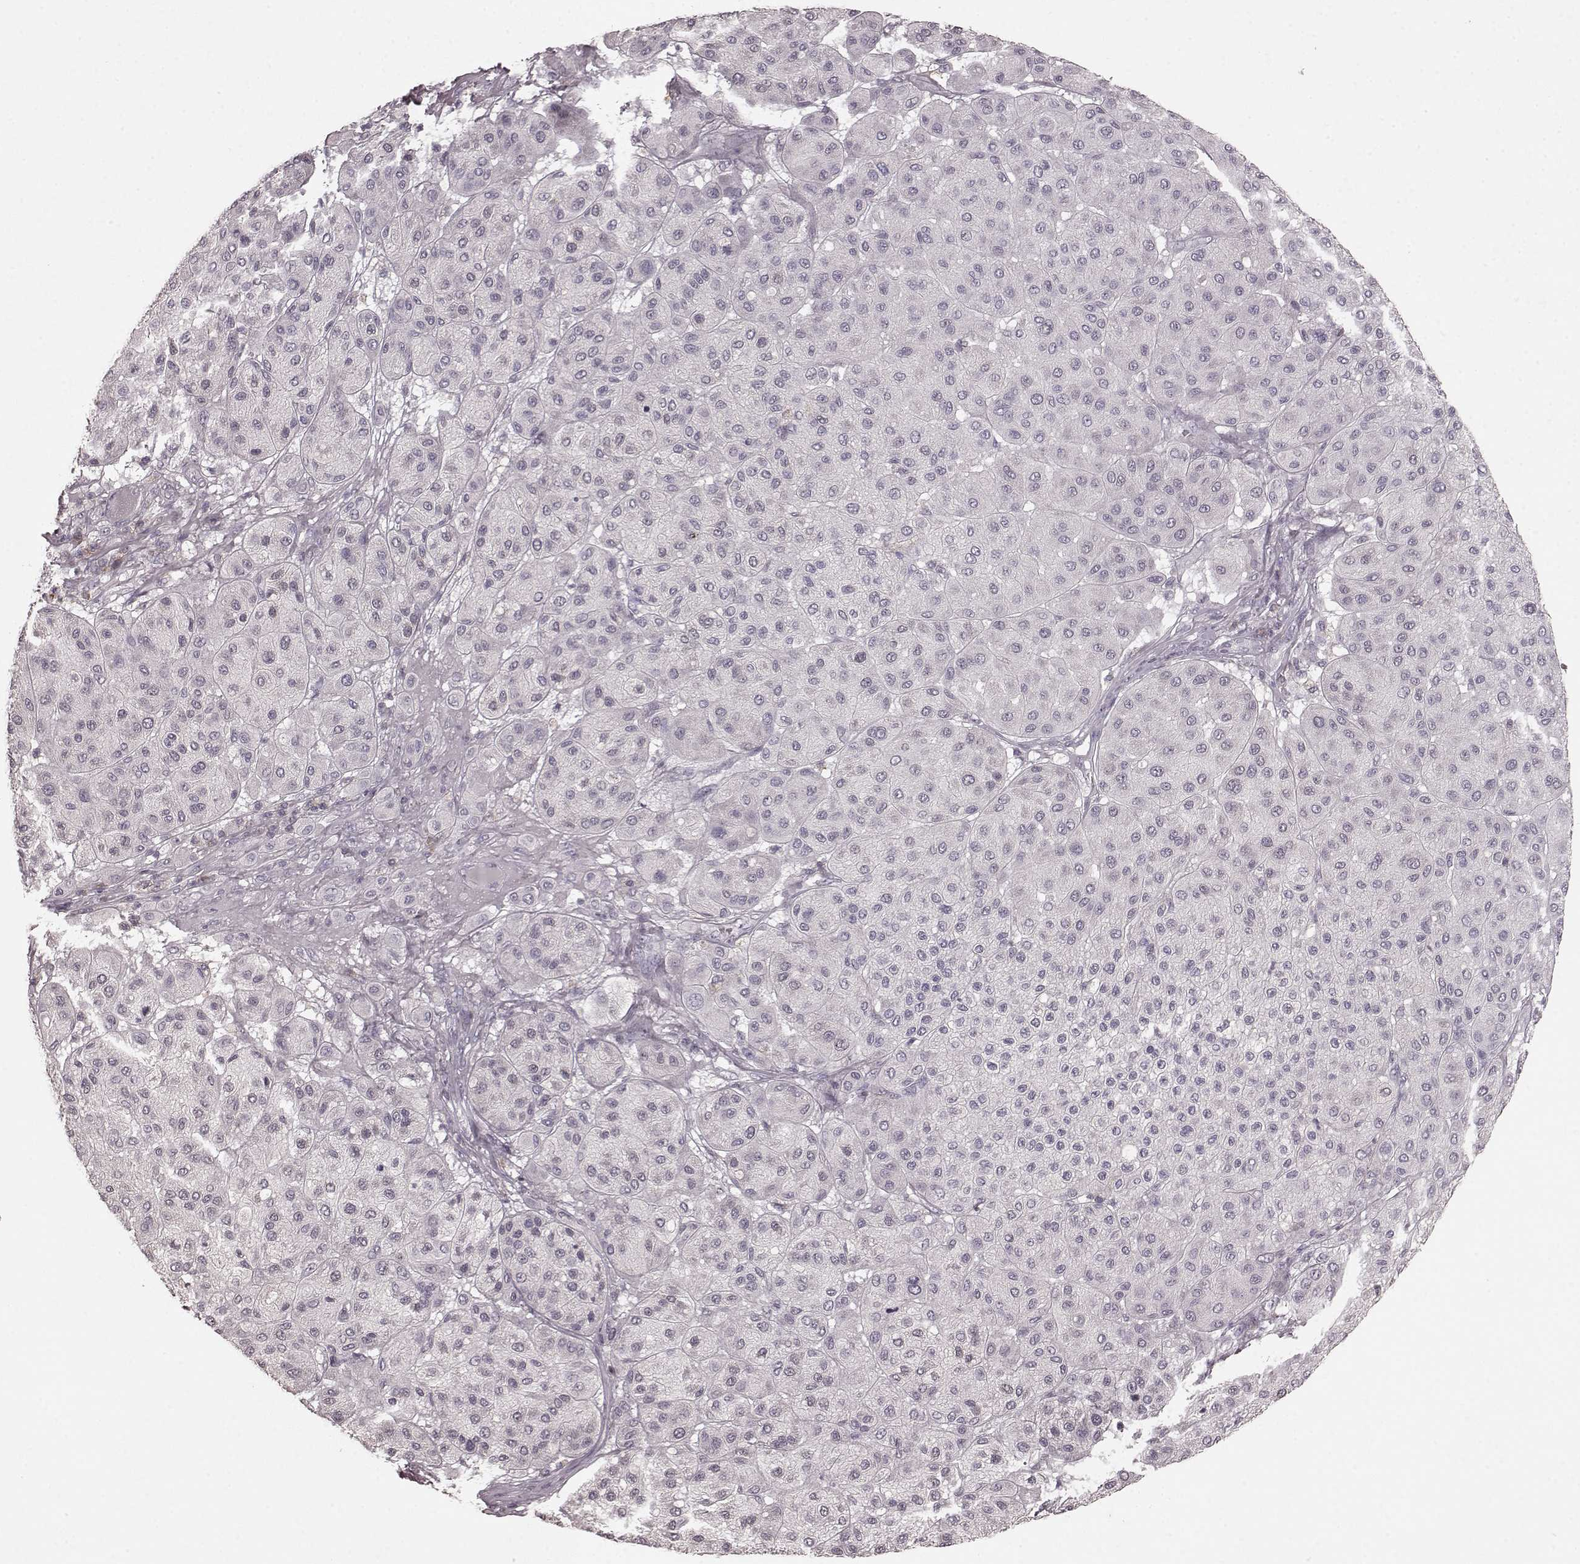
{"staining": {"intensity": "negative", "quantity": "none", "location": "none"}, "tissue": "melanoma", "cell_type": "Tumor cells", "image_type": "cancer", "snomed": [{"axis": "morphology", "description": "Malignant melanoma, Metastatic site"}, {"axis": "topography", "description": "Smooth muscle"}], "caption": "Tumor cells show no significant expression in malignant melanoma (metastatic site).", "gene": "CD28", "patient": {"sex": "male", "age": 41}}